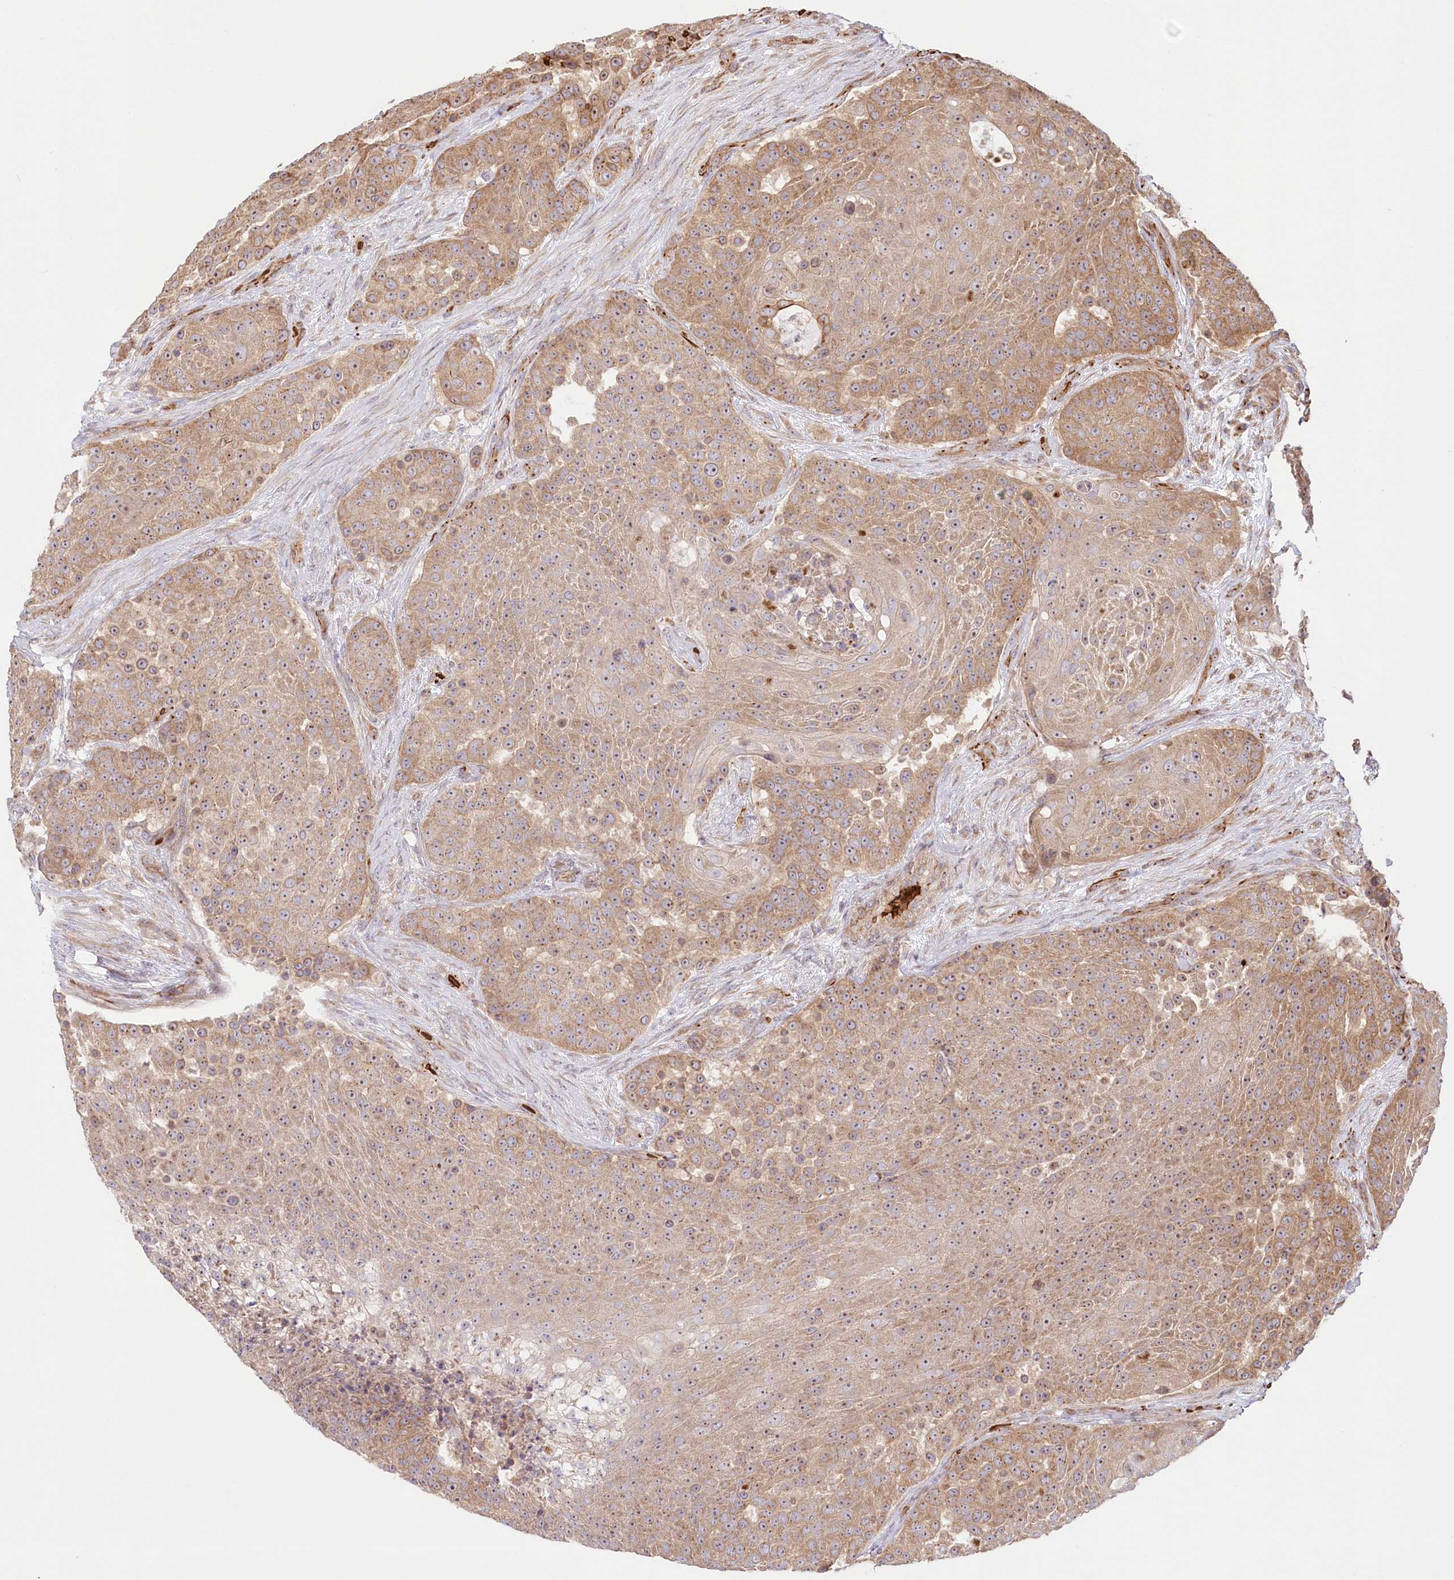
{"staining": {"intensity": "weak", "quantity": ">75%", "location": "cytoplasmic/membranous"}, "tissue": "urothelial cancer", "cell_type": "Tumor cells", "image_type": "cancer", "snomed": [{"axis": "morphology", "description": "Urothelial carcinoma, High grade"}, {"axis": "topography", "description": "Urinary bladder"}], "caption": "Protein staining exhibits weak cytoplasmic/membranous staining in about >75% of tumor cells in urothelial cancer.", "gene": "COMMD3", "patient": {"sex": "female", "age": 63}}